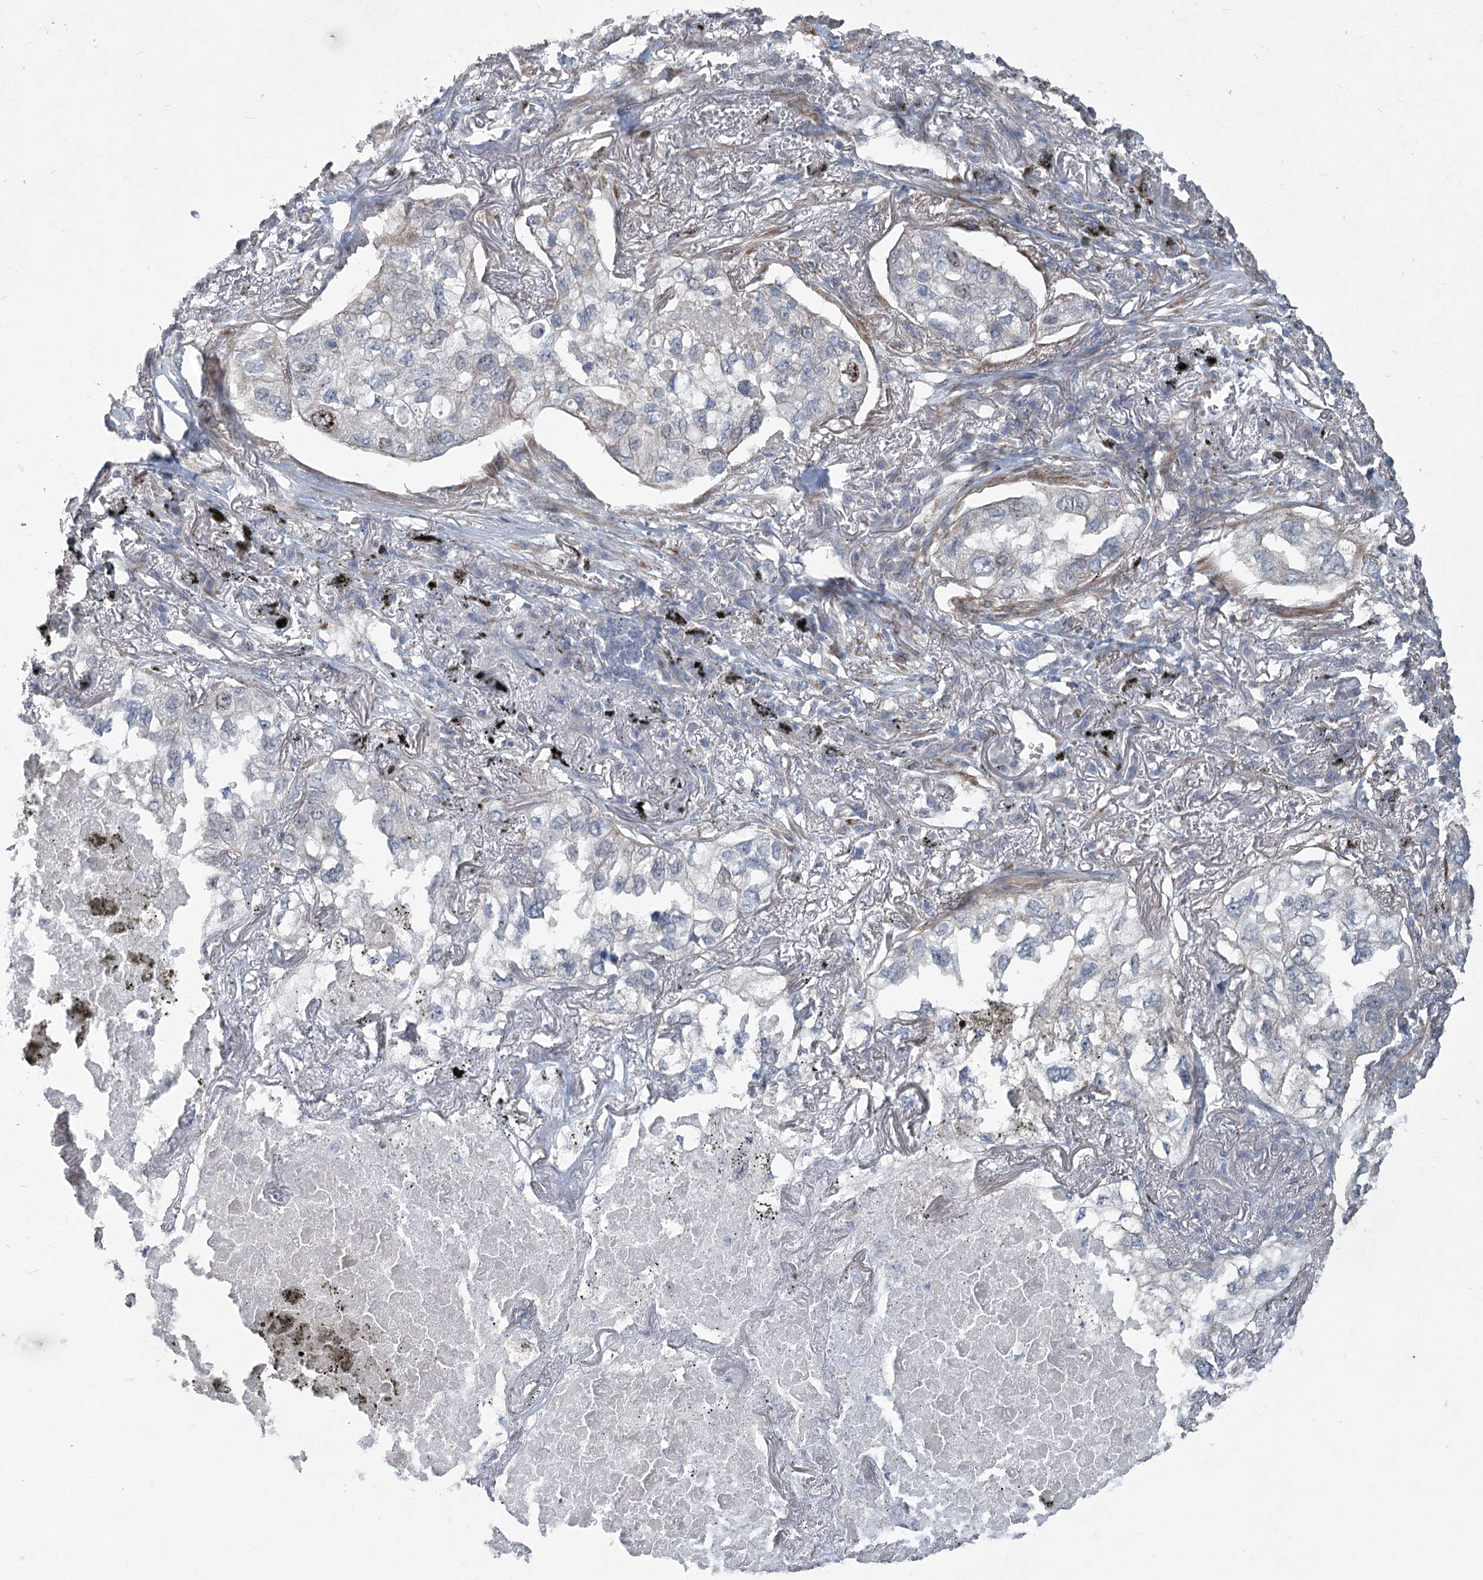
{"staining": {"intensity": "negative", "quantity": "none", "location": "none"}, "tissue": "lung cancer", "cell_type": "Tumor cells", "image_type": "cancer", "snomed": [{"axis": "morphology", "description": "Adenocarcinoma, NOS"}, {"axis": "topography", "description": "Lung"}], "caption": "High power microscopy micrograph of an IHC image of adenocarcinoma (lung), revealing no significant expression in tumor cells. Brightfield microscopy of immunohistochemistry stained with DAB (brown) and hematoxylin (blue), captured at high magnification.", "gene": "ABITRAM", "patient": {"sex": "male", "age": 65}}